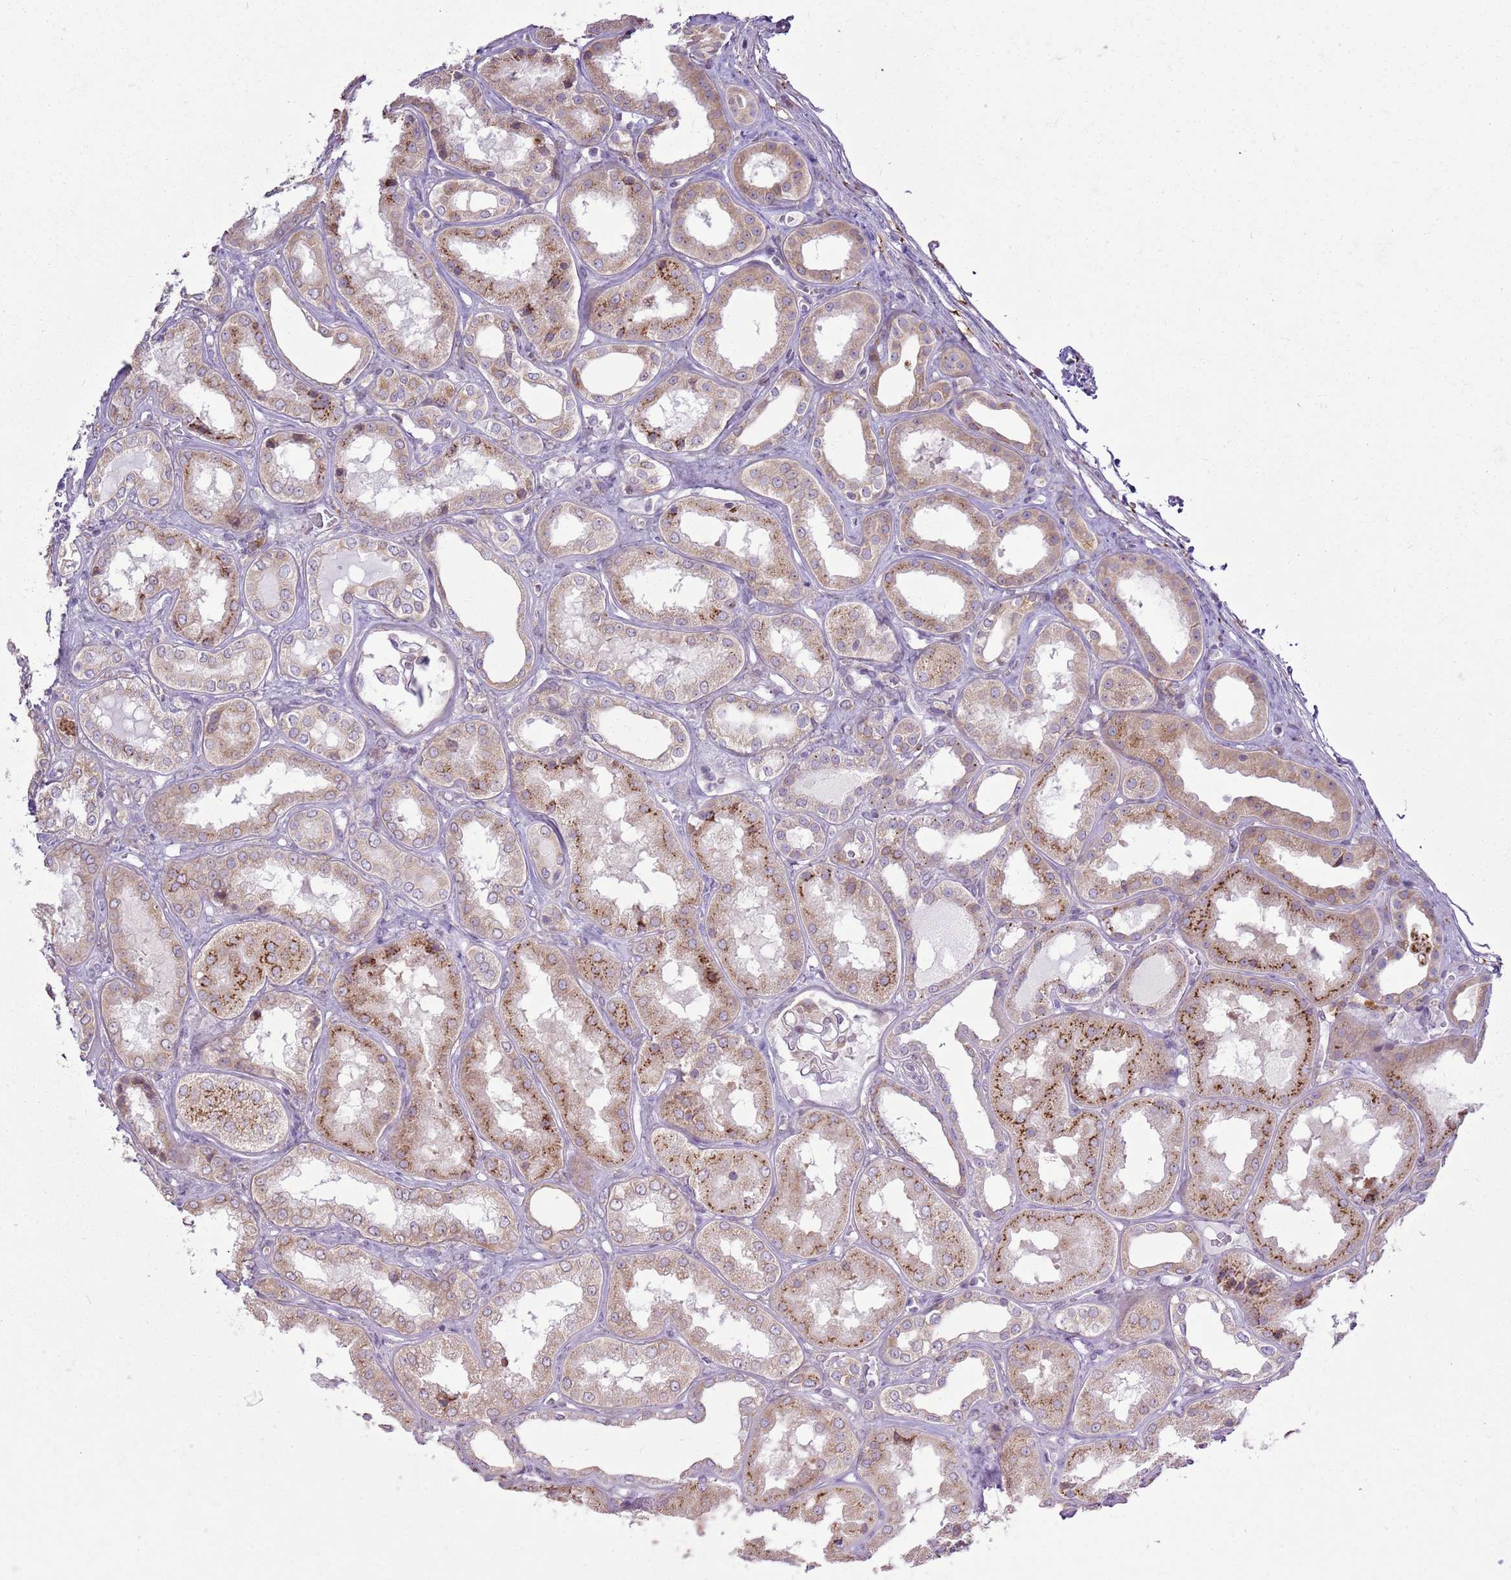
{"staining": {"intensity": "moderate", "quantity": "<25%", "location": "cytoplasmic/membranous"}, "tissue": "kidney", "cell_type": "Cells in glomeruli", "image_type": "normal", "snomed": [{"axis": "morphology", "description": "Normal tissue, NOS"}, {"axis": "topography", "description": "Kidney"}], "caption": "A histopathology image showing moderate cytoplasmic/membranous positivity in about <25% of cells in glomeruli in benign kidney, as visualized by brown immunohistochemical staining.", "gene": "TMED10", "patient": {"sex": "female", "age": 56}}